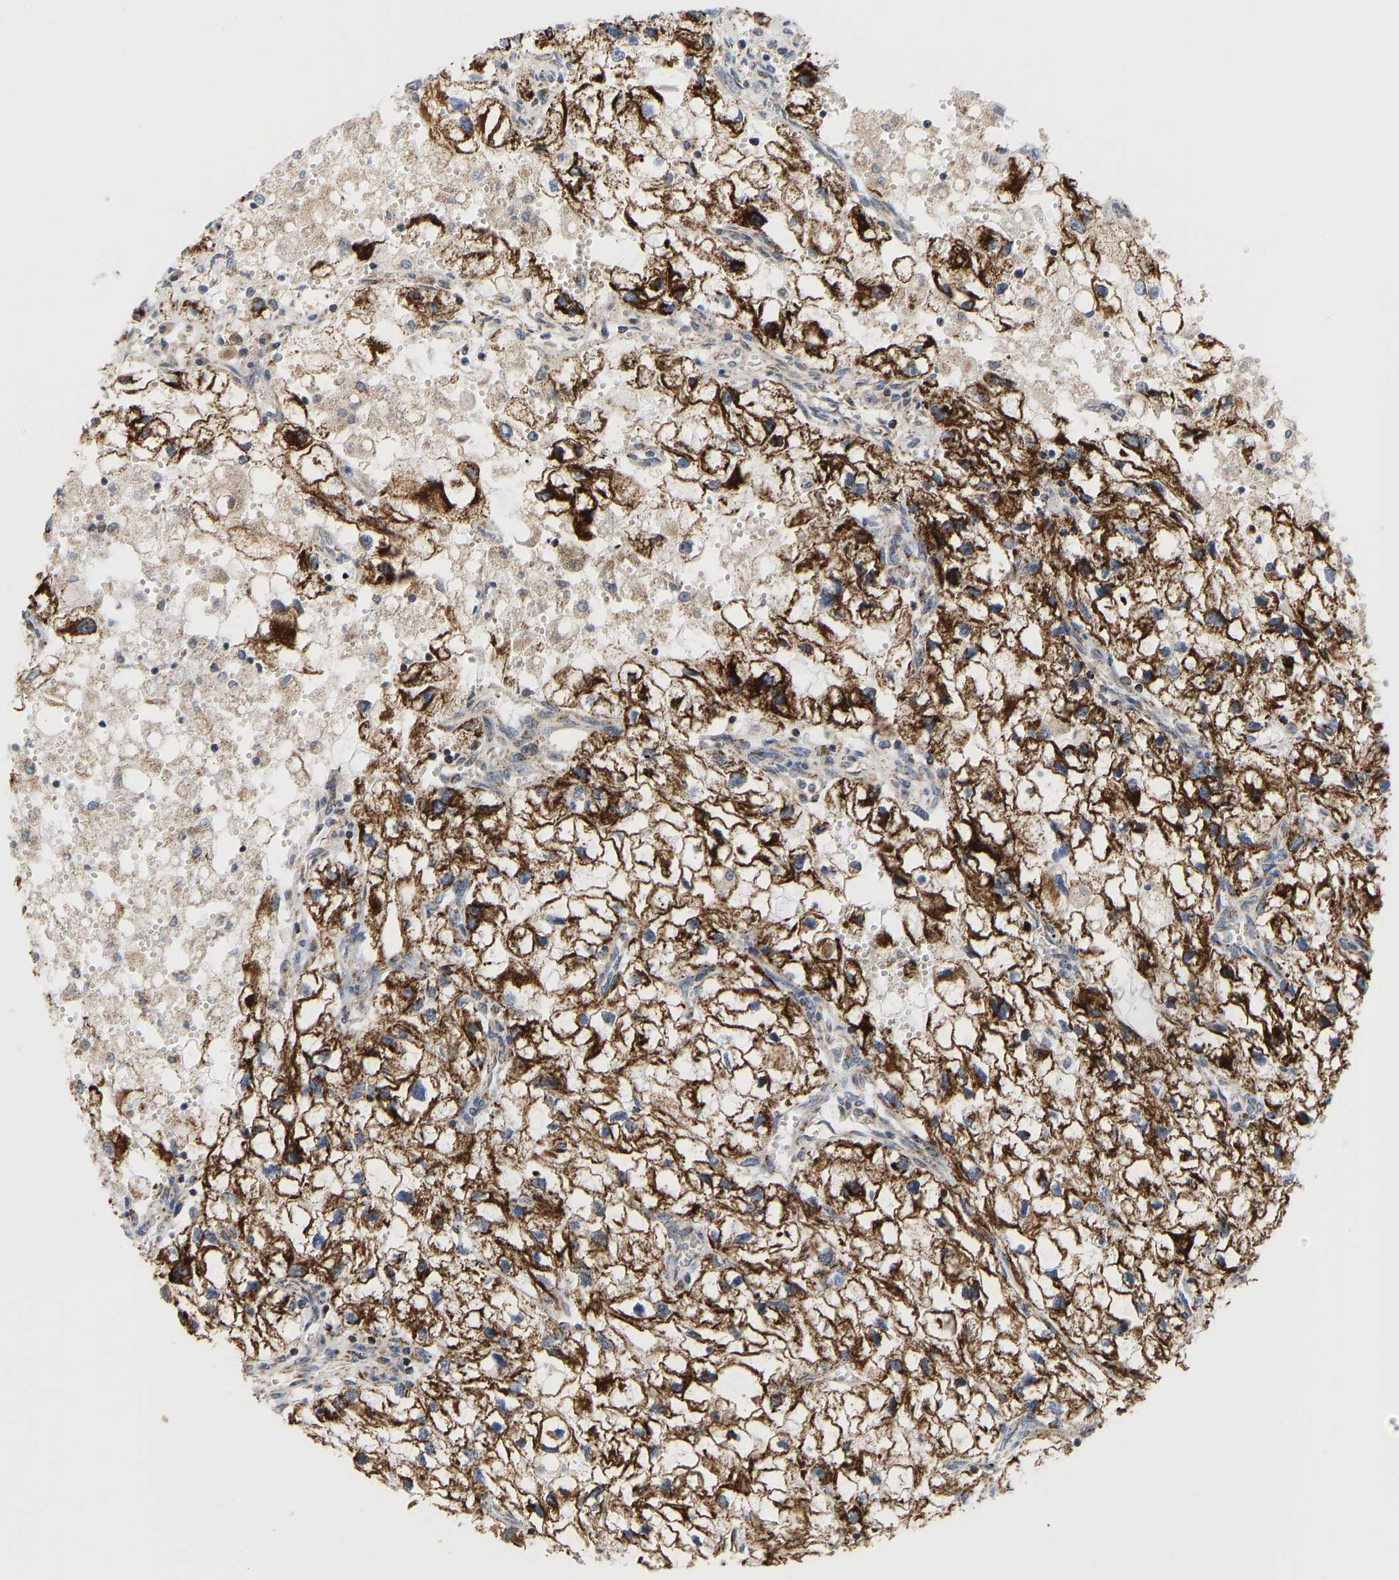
{"staining": {"intensity": "strong", "quantity": ">75%", "location": "cytoplasmic/membranous"}, "tissue": "renal cancer", "cell_type": "Tumor cells", "image_type": "cancer", "snomed": [{"axis": "morphology", "description": "Adenocarcinoma, NOS"}, {"axis": "topography", "description": "Kidney"}], "caption": "Tumor cells display strong cytoplasmic/membranous staining in approximately >75% of cells in renal adenocarcinoma. (Stains: DAB (3,3'-diaminobenzidine) in brown, nuclei in blue, Microscopy: brightfield microscopy at high magnification).", "gene": "GPSM2", "patient": {"sex": "female", "age": 70}}